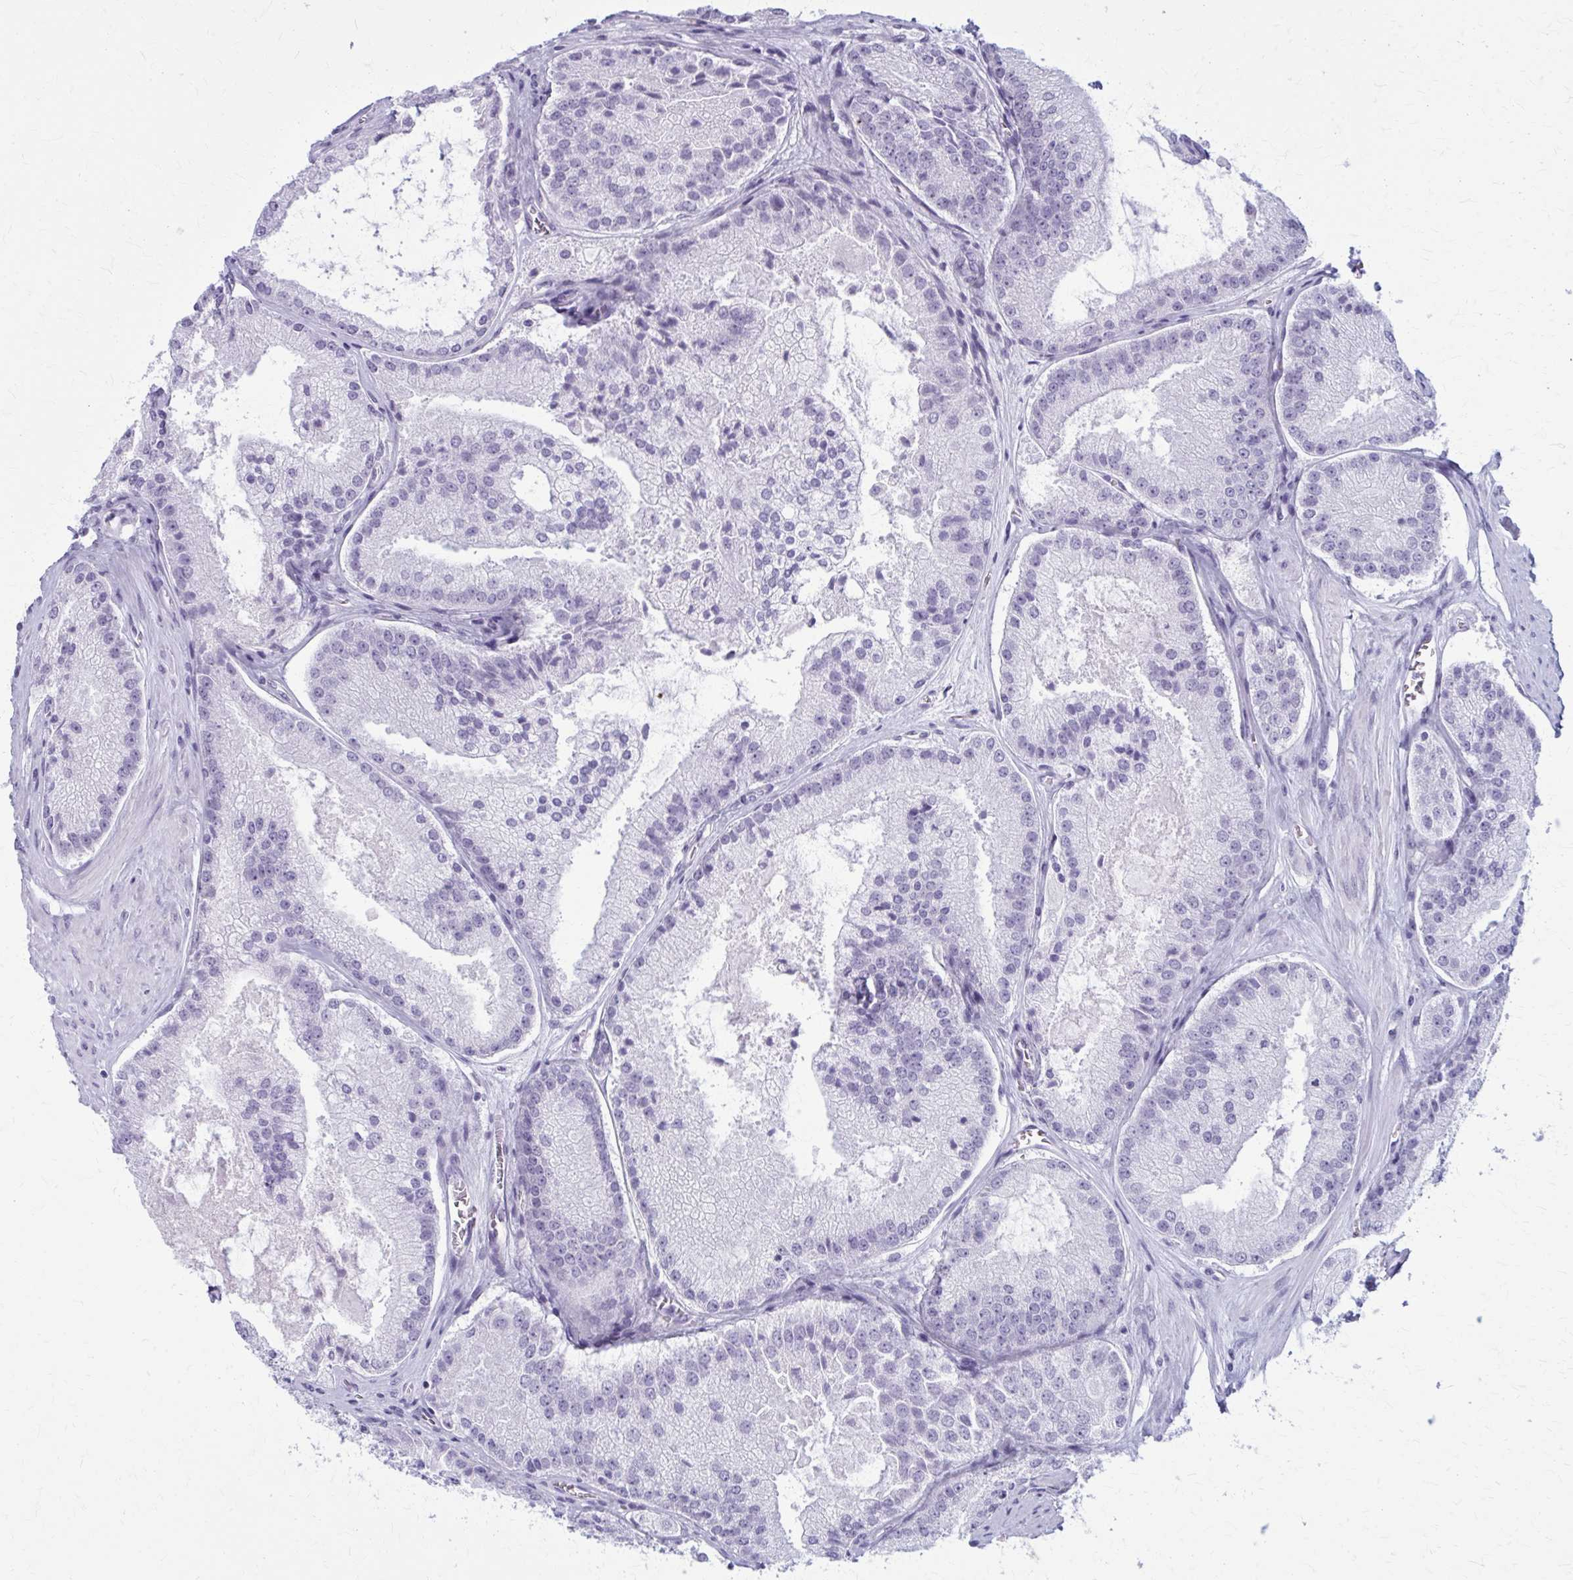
{"staining": {"intensity": "negative", "quantity": "none", "location": "none"}, "tissue": "prostate cancer", "cell_type": "Tumor cells", "image_type": "cancer", "snomed": [{"axis": "morphology", "description": "Adenocarcinoma, High grade"}, {"axis": "topography", "description": "Prostate"}], "caption": "High power microscopy micrograph of an immunohistochemistry micrograph of adenocarcinoma (high-grade) (prostate), revealing no significant expression in tumor cells.", "gene": "CASQ2", "patient": {"sex": "male", "age": 73}}